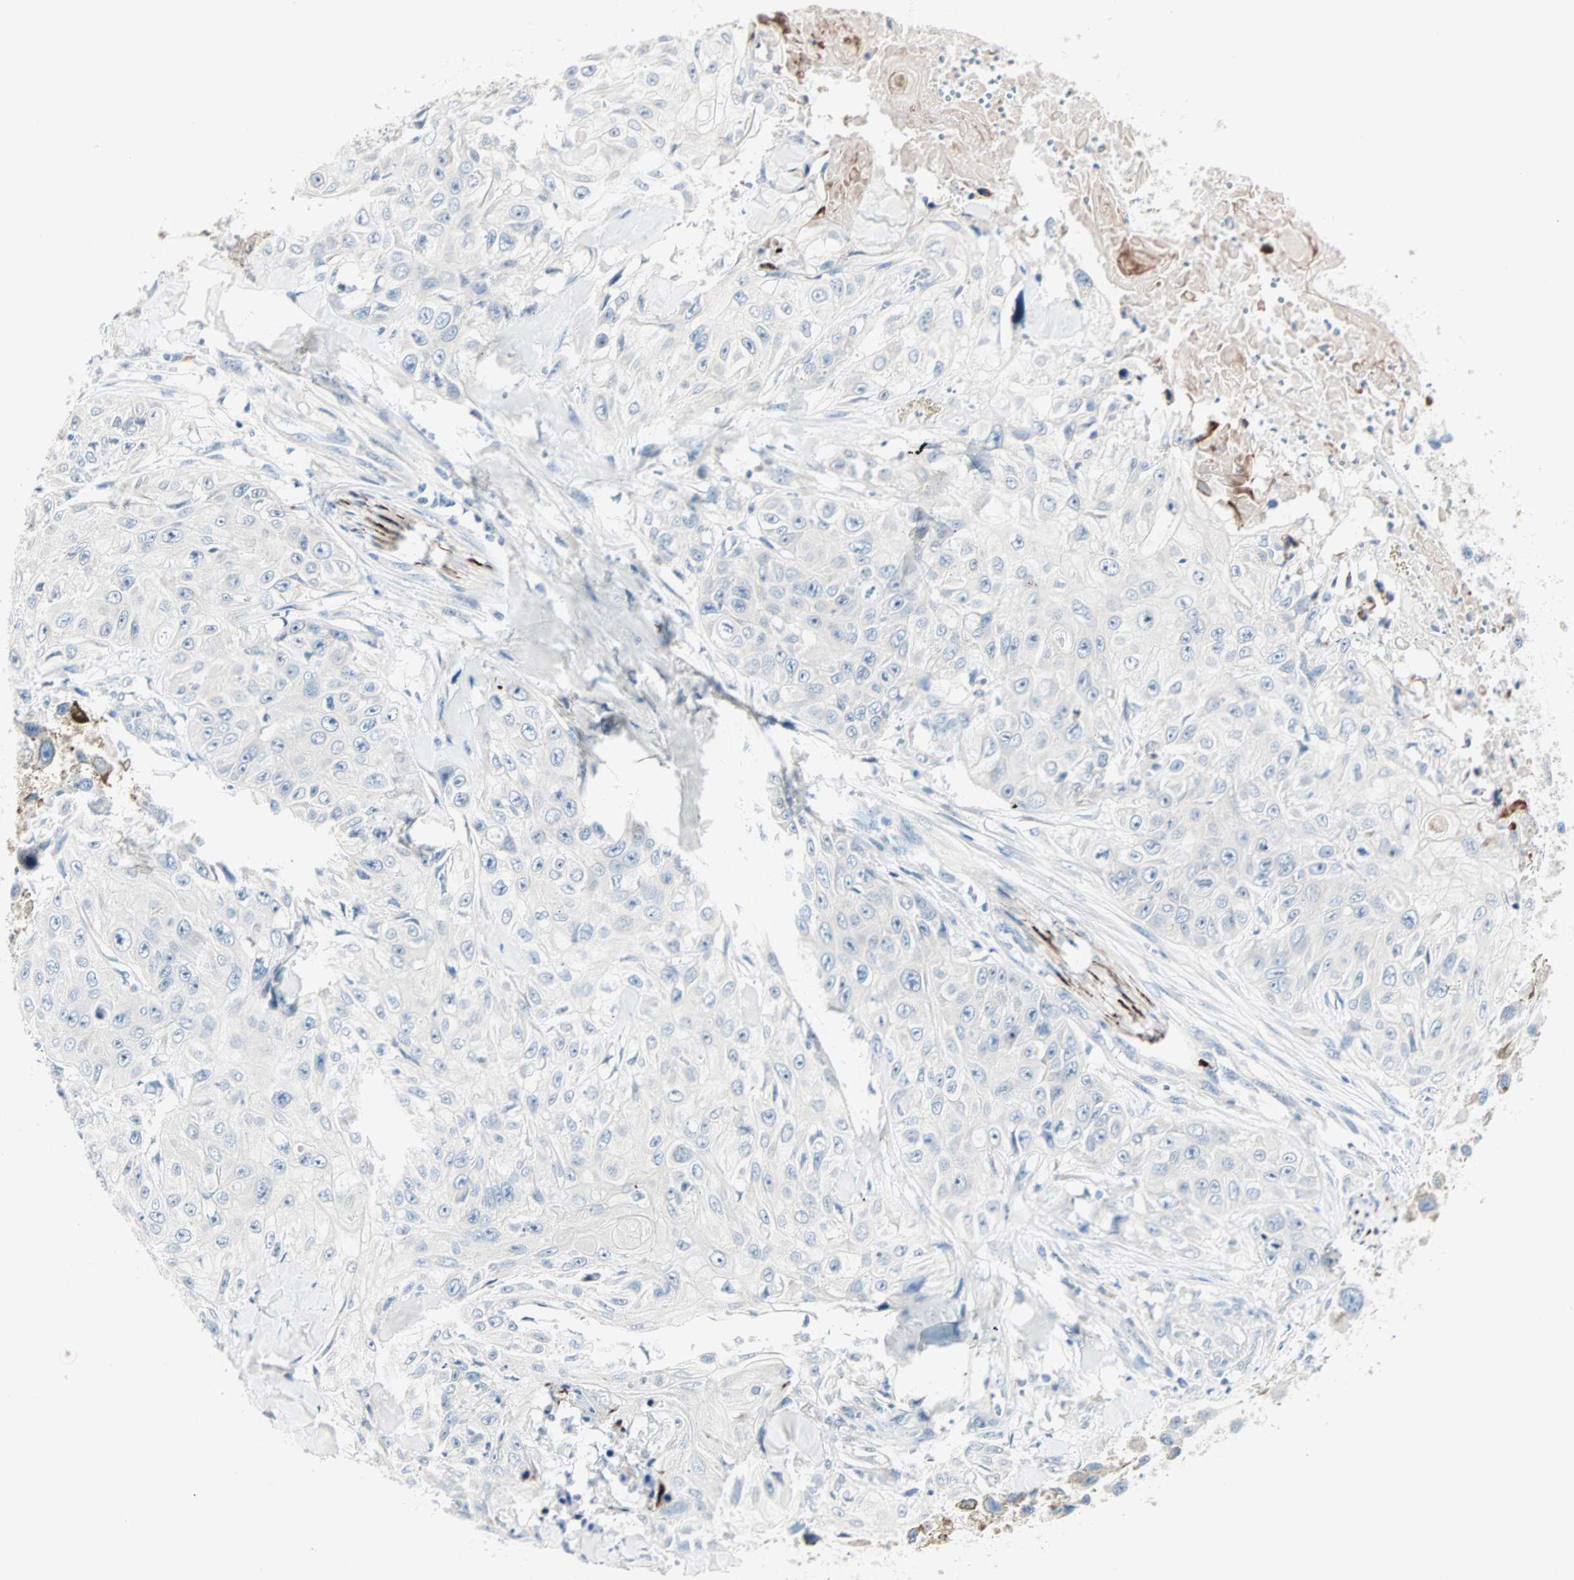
{"staining": {"intensity": "negative", "quantity": "none", "location": "none"}, "tissue": "skin cancer", "cell_type": "Tumor cells", "image_type": "cancer", "snomed": [{"axis": "morphology", "description": "Squamous cell carcinoma, NOS"}, {"axis": "topography", "description": "Skin"}], "caption": "This is a histopathology image of immunohistochemistry staining of skin cancer, which shows no positivity in tumor cells. Brightfield microscopy of immunohistochemistry stained with DAB (brown) and hematoxylin (blue), captured at high magnification.", "gene": "NEFH", "patient": {"sex": "male", "age": 86}}